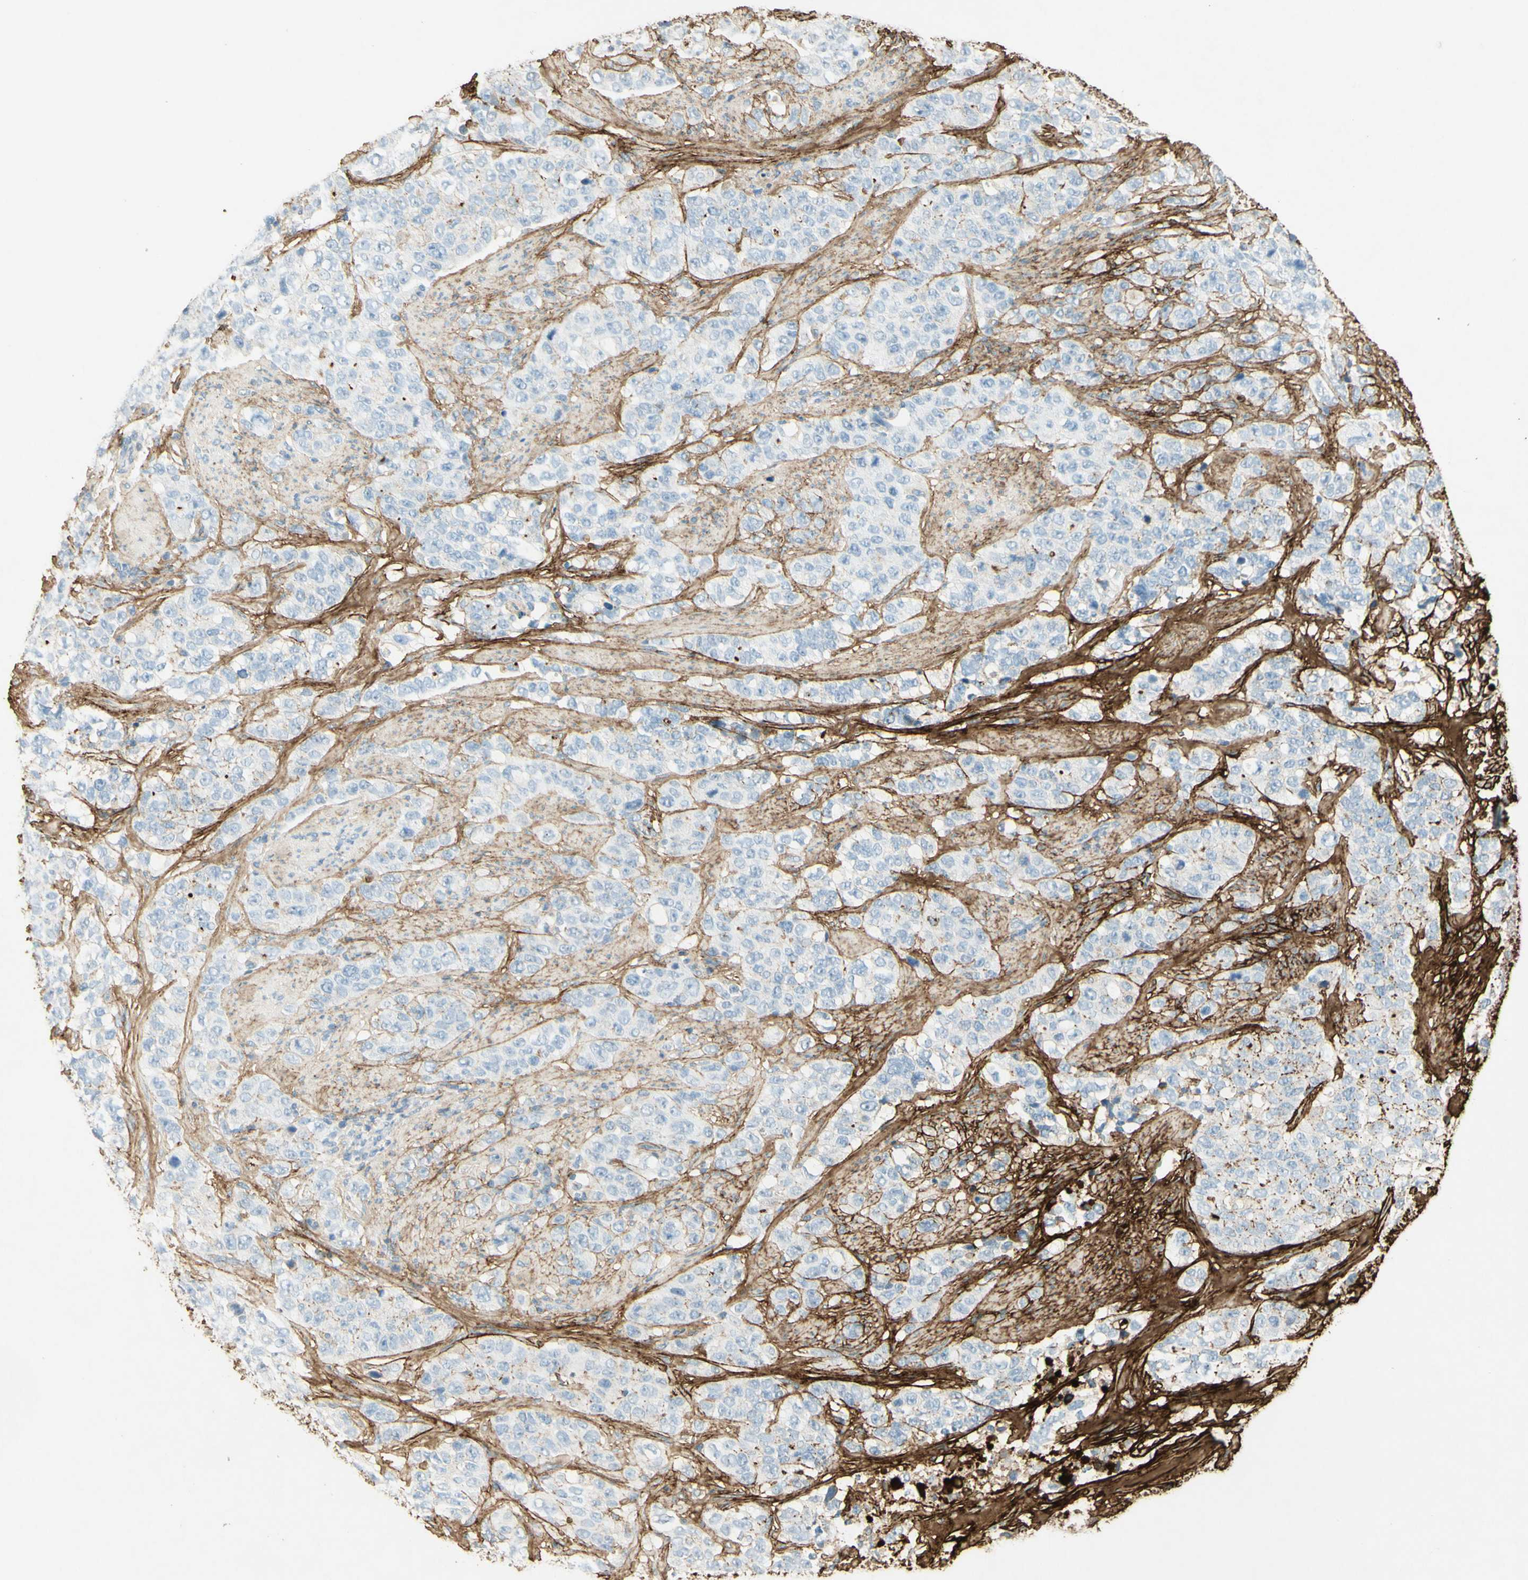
{"staining": {"intensity": "negative", "quantity": "none", "location": "none"}, "tissue": "stomach cancer", "cell_type": "Tumor cells", "image_type": "cancer", "snomed": [{"axis": "morphology", "description": "Adenocarcinoma, NOS"}, {"axis": "topography", "description": "Stomach"}], "caption": "Protein analysis of stomach cancer exhibits no significant expression in tumor cells.", "gene": "TNN", "patient": {"sex": "male", "age": 48}}